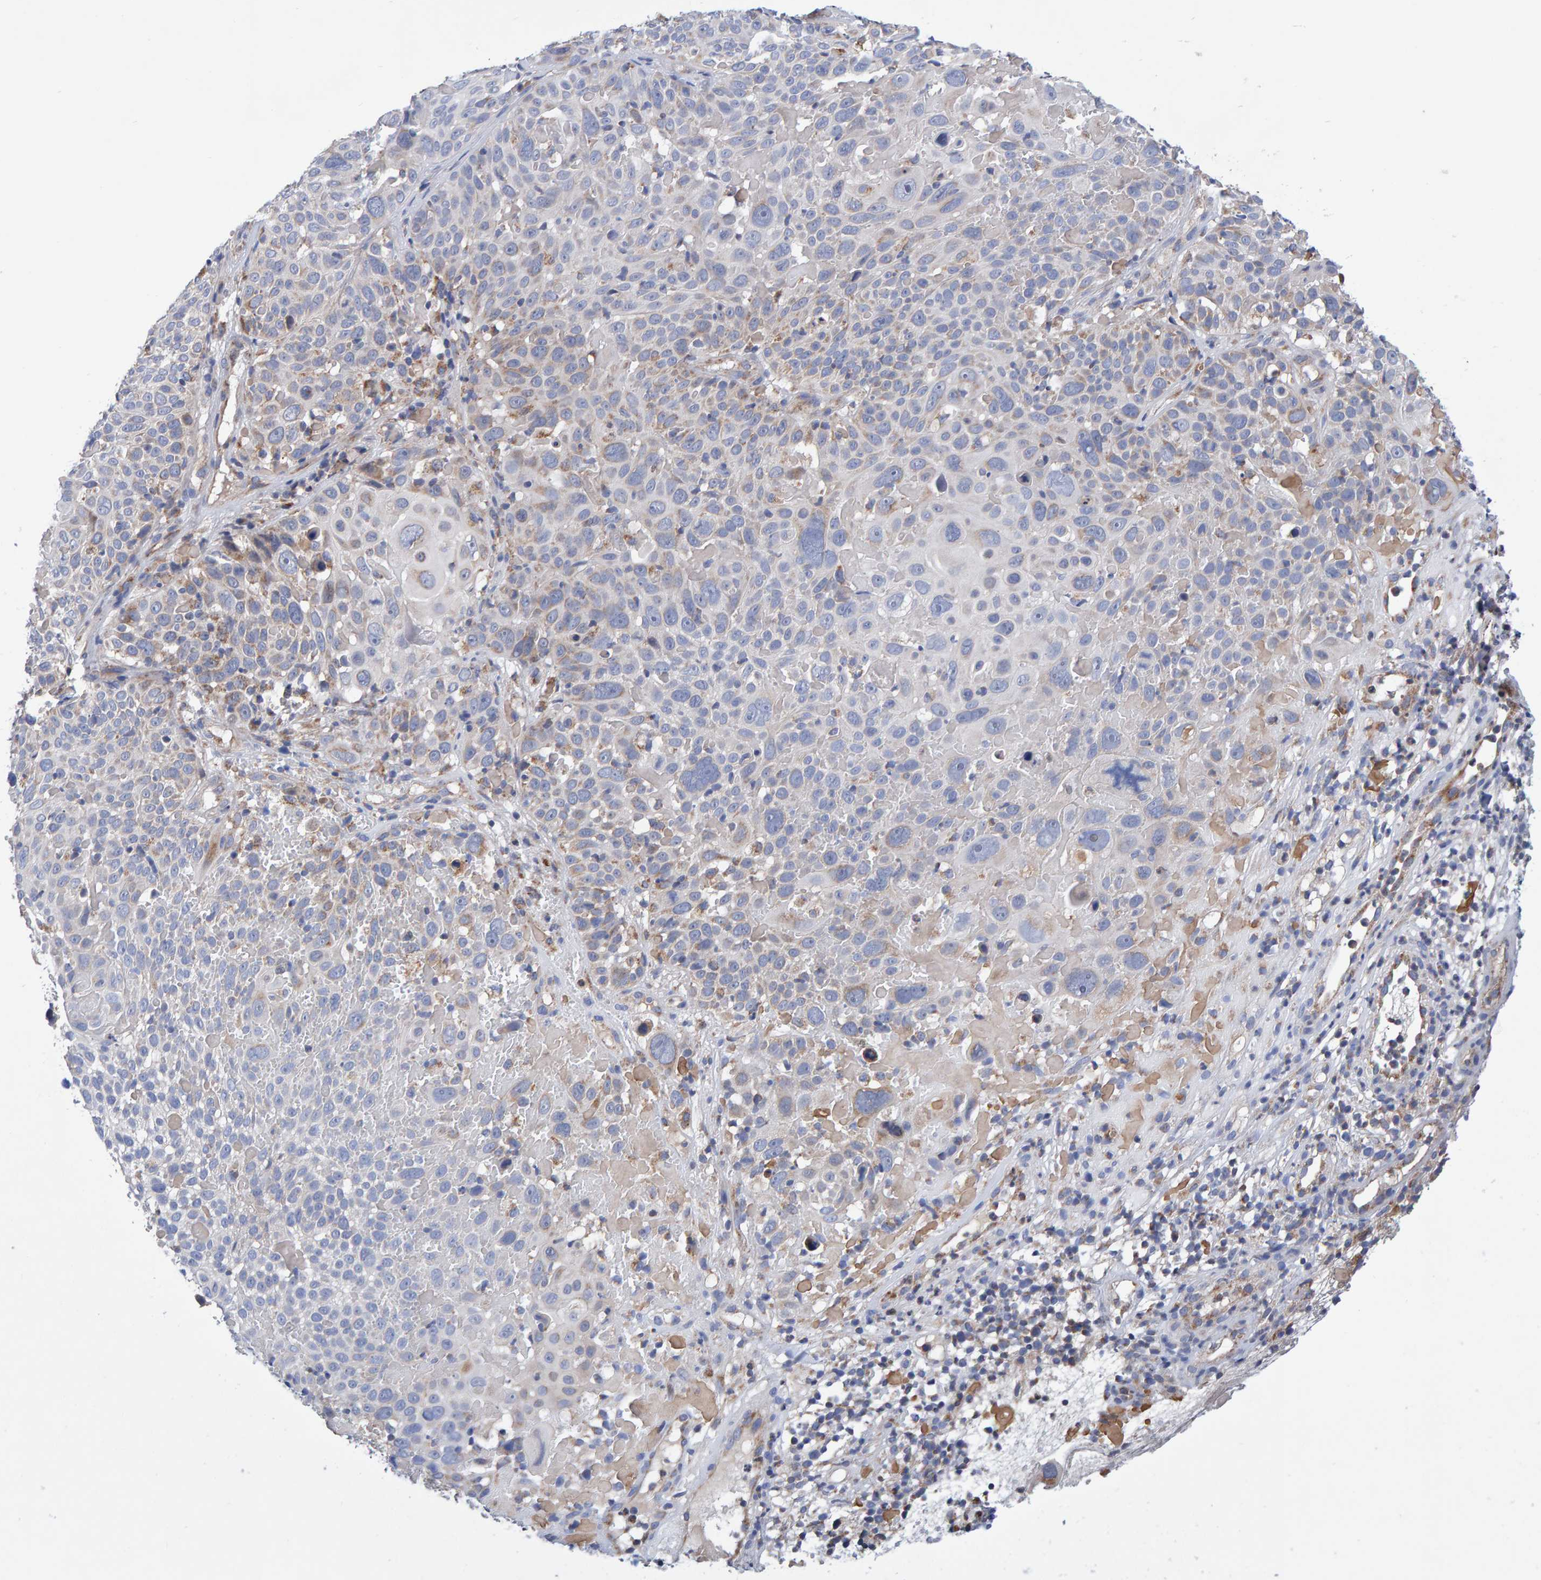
{"staining": {"intensity": "negative", "quantity": "none", "location": "none"}, "tissue": "cervical cancer", "cell_type": "Tumor cells", "image_type": "cancer", "snomed": [{"axis": "morphology", "description": "Squamous cell carcinoma, NOS"}, {"axis": "topography", "description": "Cervix"}], "caption": "Immunohistochemistry (IHC) of human cervical squamous cell carcinoma displays no expression in tumor cells. The staining is performed using DAB brown chromogen with nuclei counter-stained in using hematoxylin.", "gene": "EFR3A", "patient": {"sex": "female", "age": 74}}